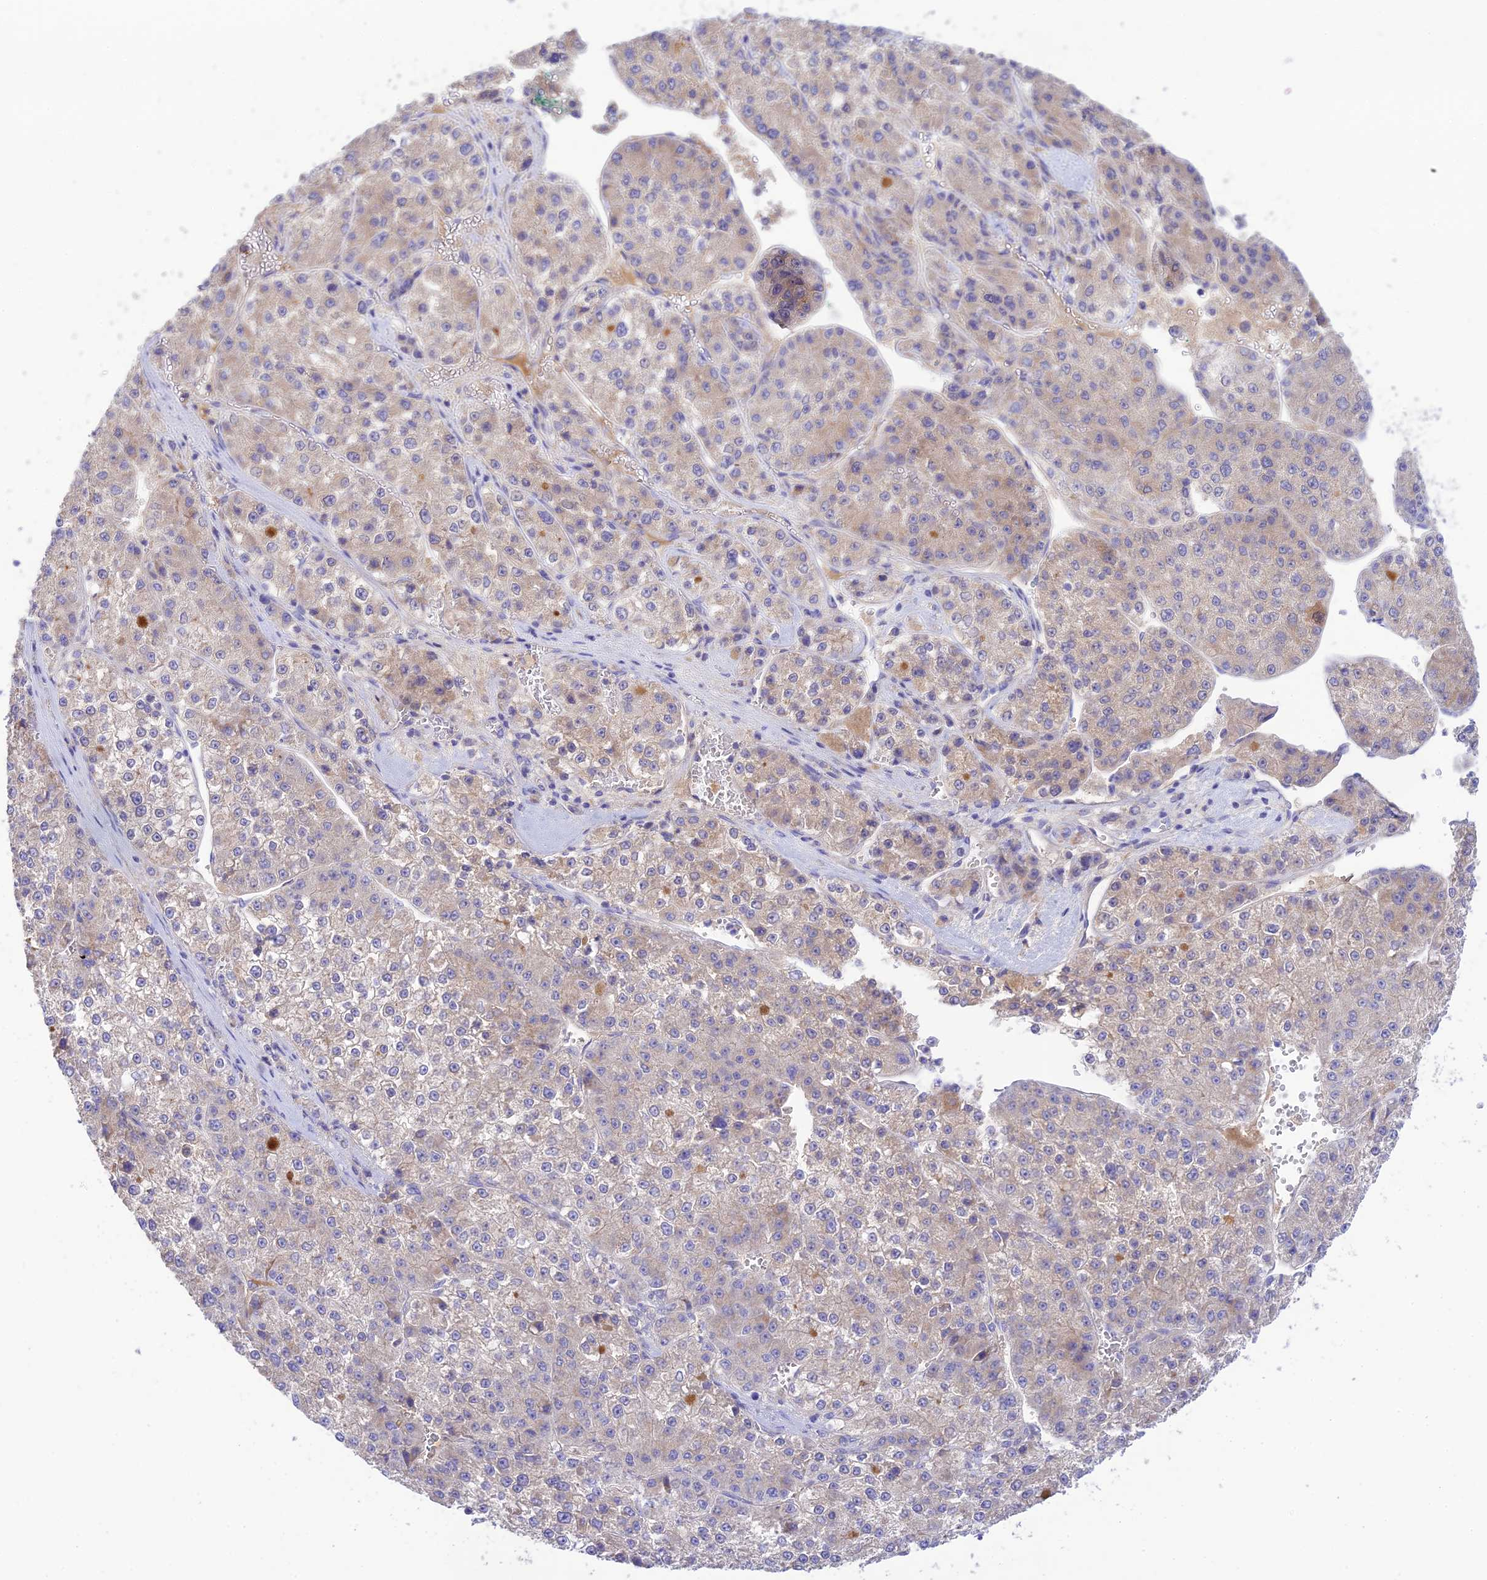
{"staining": {"intensity": "weak", "quantity": "<25%", "location": "cytoplasmic/membranous"}, "tissue": "liver cancer", "cell_type": "Tumor cells", "image_type": "cancer", "snomed": [{"axis": "morphology", "description": "Carcinoma, Hepatocellular, NOS"}, {"axis": "topography", "description": "Liver"}], "caption": "Immunohistochemistry photomicrograph of neoplastic tissue: human liver hepatocellular carcinoma stained with DAB (3,3'-diaminobenzidine) reveals no significant protein expression in tumor cells.", "gene": "NLRP9", "patient": {"sex": "female", "age": 73}}